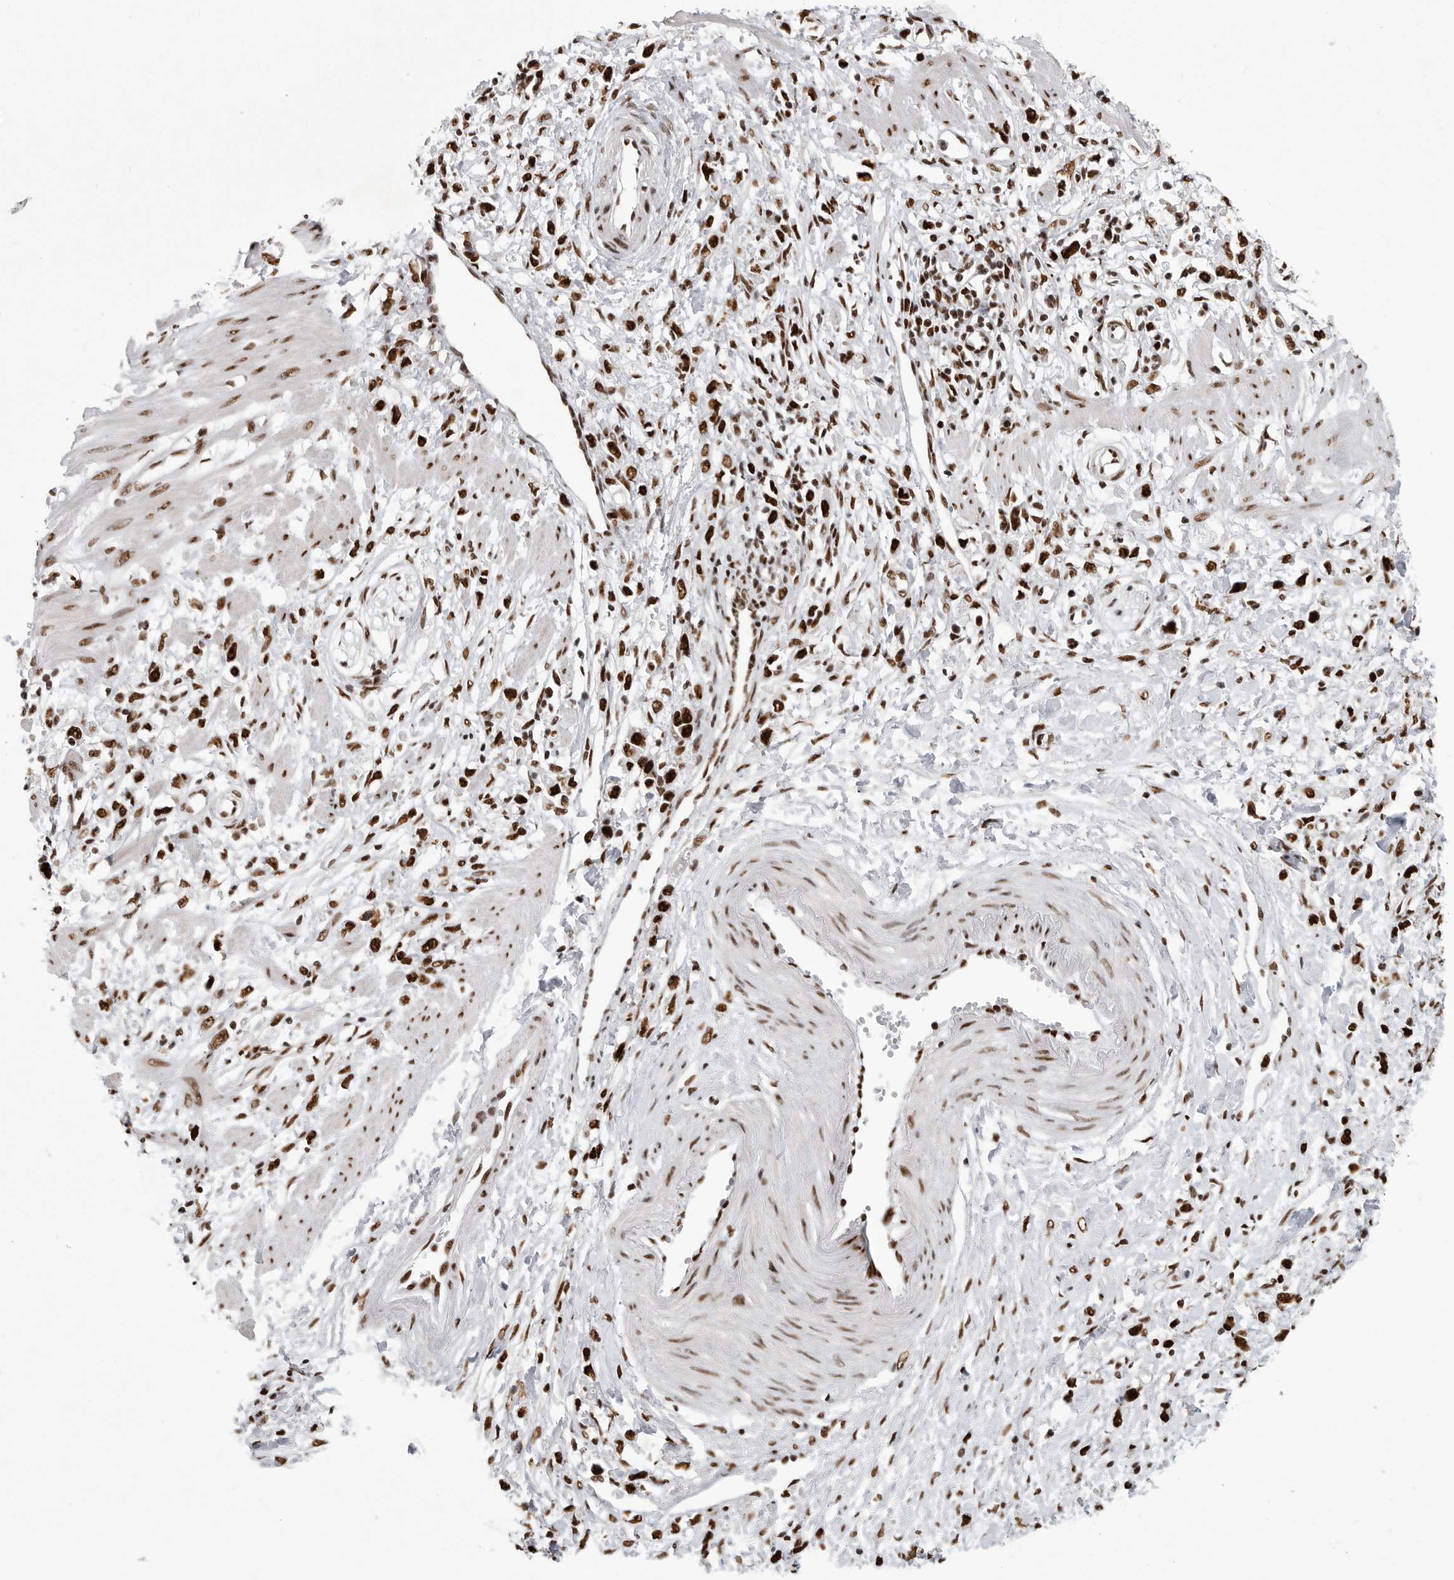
{"staining": {"intensity": "strong", "quantity": ">75%", "location": "nuclear"}, "tissue": "stomach cancer", "cell_type": "Tumor cells", "image_type": "cancer", "snomed": [{"axis": "morphology", "description": "Adenocarcinoma, NOS"}, {"axis": "topography", "description": "Stomach"}], "caption": "The image demonstrates immunohistochemical staining of stomach cancer. There is strong nuclear expression is appreciated in approximately >75% of tumor cells.", "gene": "BCLAF1", "patient": {"sex": "female", "age": 59}}